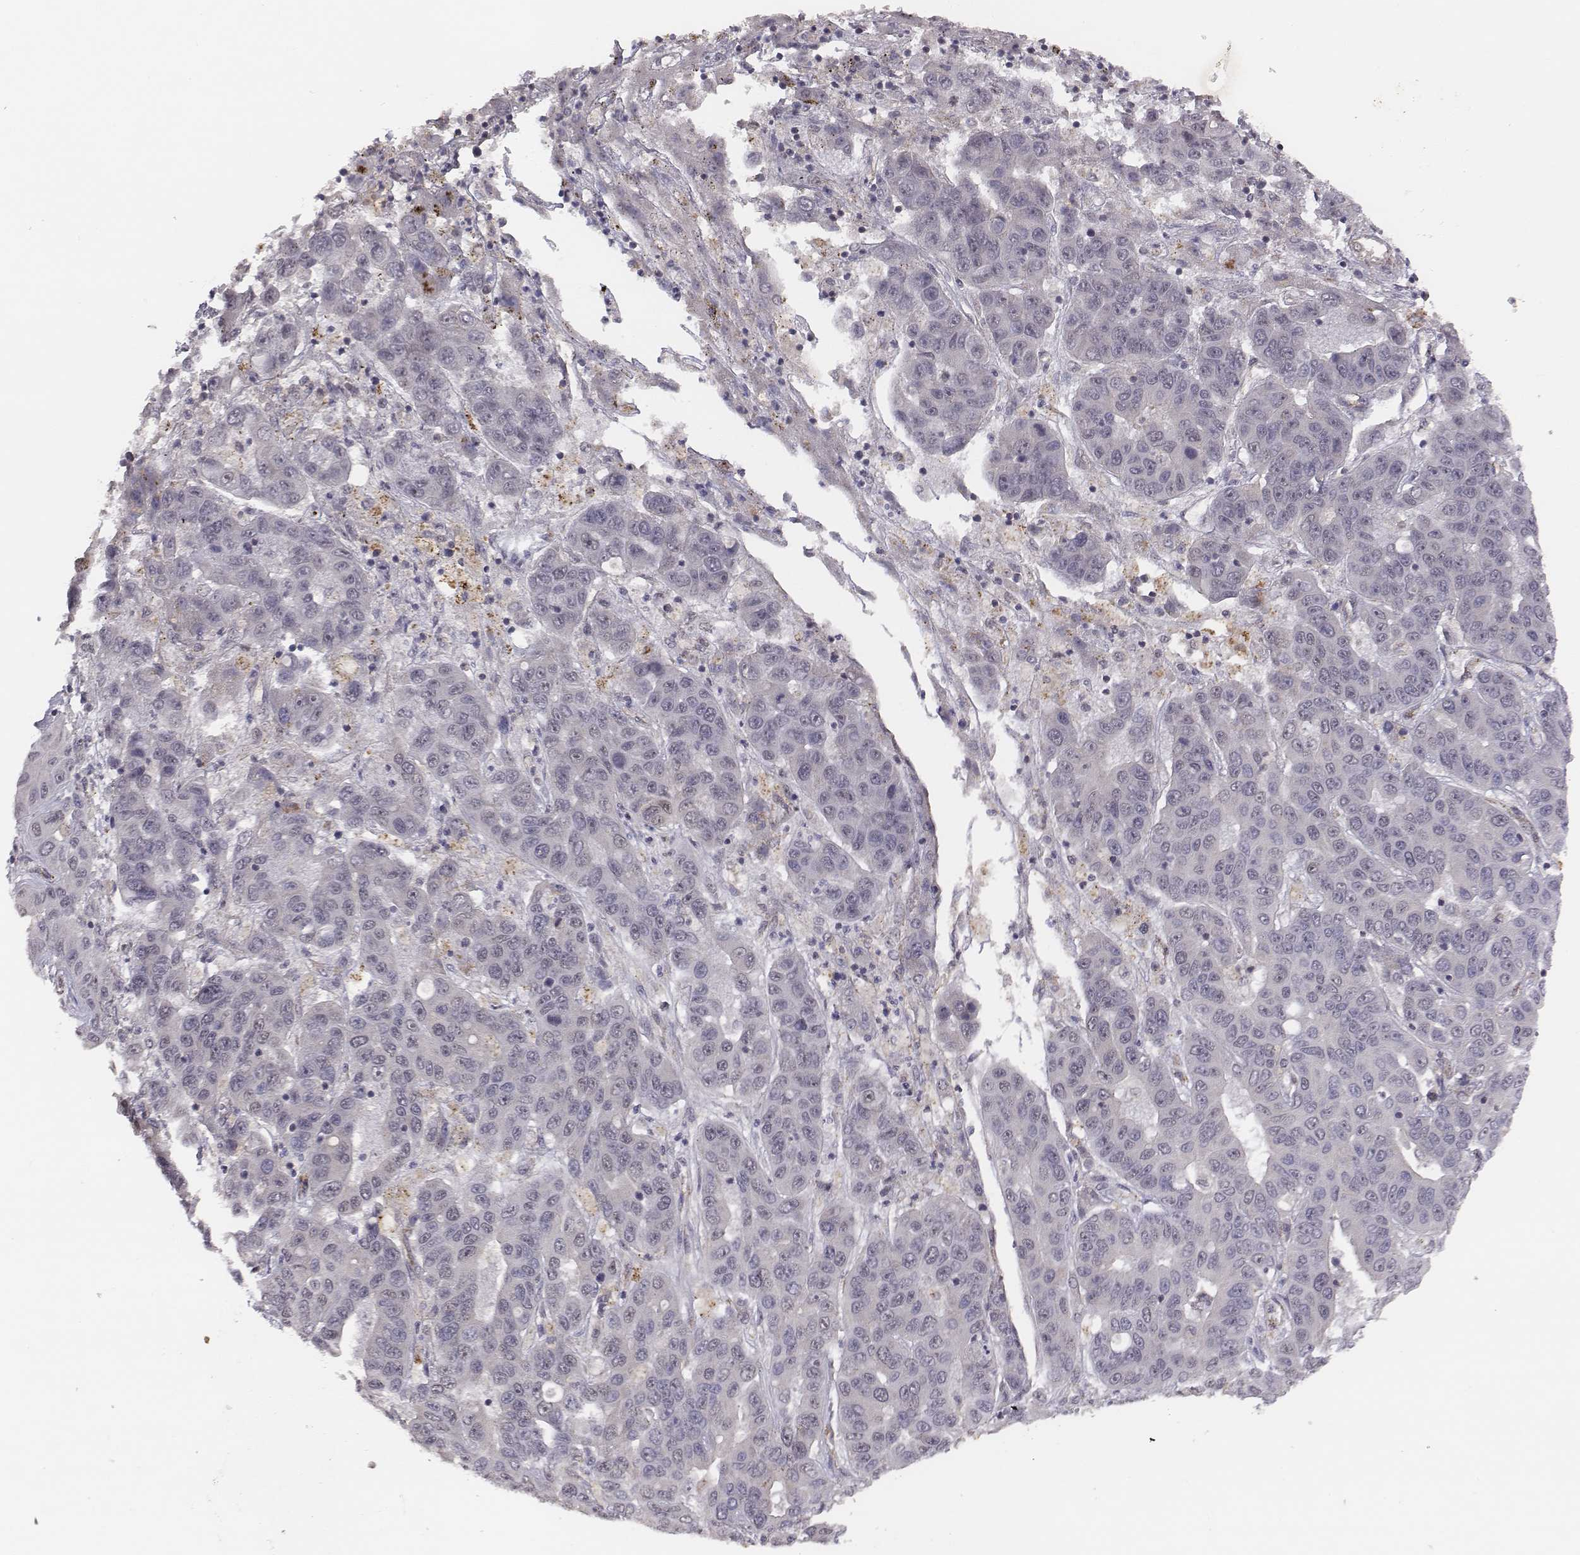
{"staining": {"intensity": "negative", "quantity": "none", "location": "none"}, "tissue": "liver cancer", "cell_type": "Tumor cells", "image_type": "cancer", "snomed": [{"axis": "morphology", "description": "Cholangiocarcinoma"}, {"axis": "topography", "description": "Liver"}], "caption": "Immunohistochemical staining of human liver cholangiocarcinoma demonstrates no significant staining in tumor cells.", "gene": "PTPRG", "patient": {"sex": "female", "age": 52}}